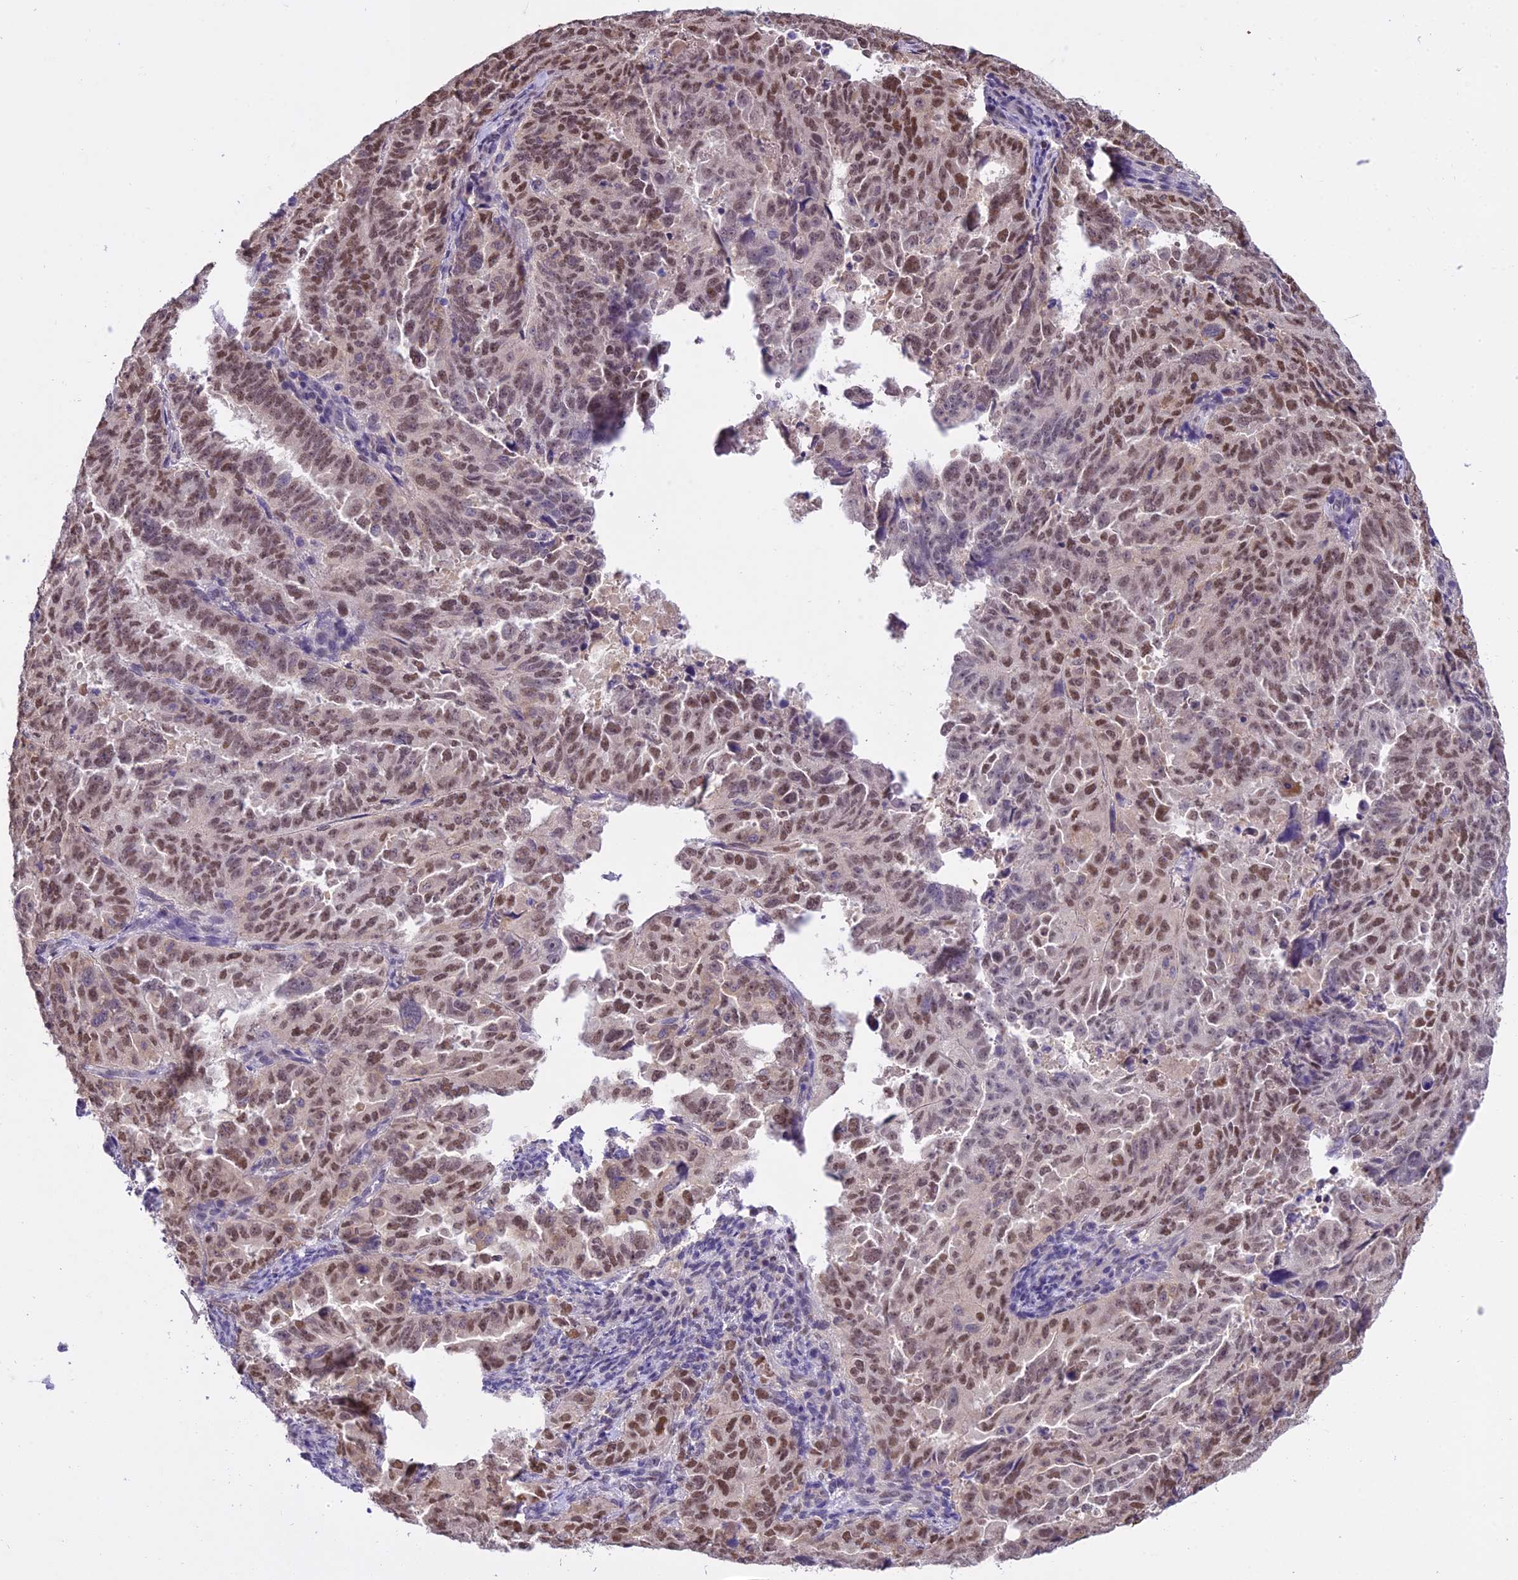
{"staining": {"intensity": "moderate", "quantity": ">75%", "location": "nuclear"}, "tissue": "endometrial cancer", "cell_type": "Tumor cells", "image_type": "cancer", "snomed": [{"axis": "morphology", "description": "Adenocarcinoma, NOS"}, {"axis": "topography", "description": "Endometrium"}], "caption": "Protein expression analysis of human adenocarcinoma (endometrial) reveals moderate nuclear positivity in approximately >75% of tumor cells.", "gene": "MAT2A", "patient": {"sex": "female", "age": 65}}